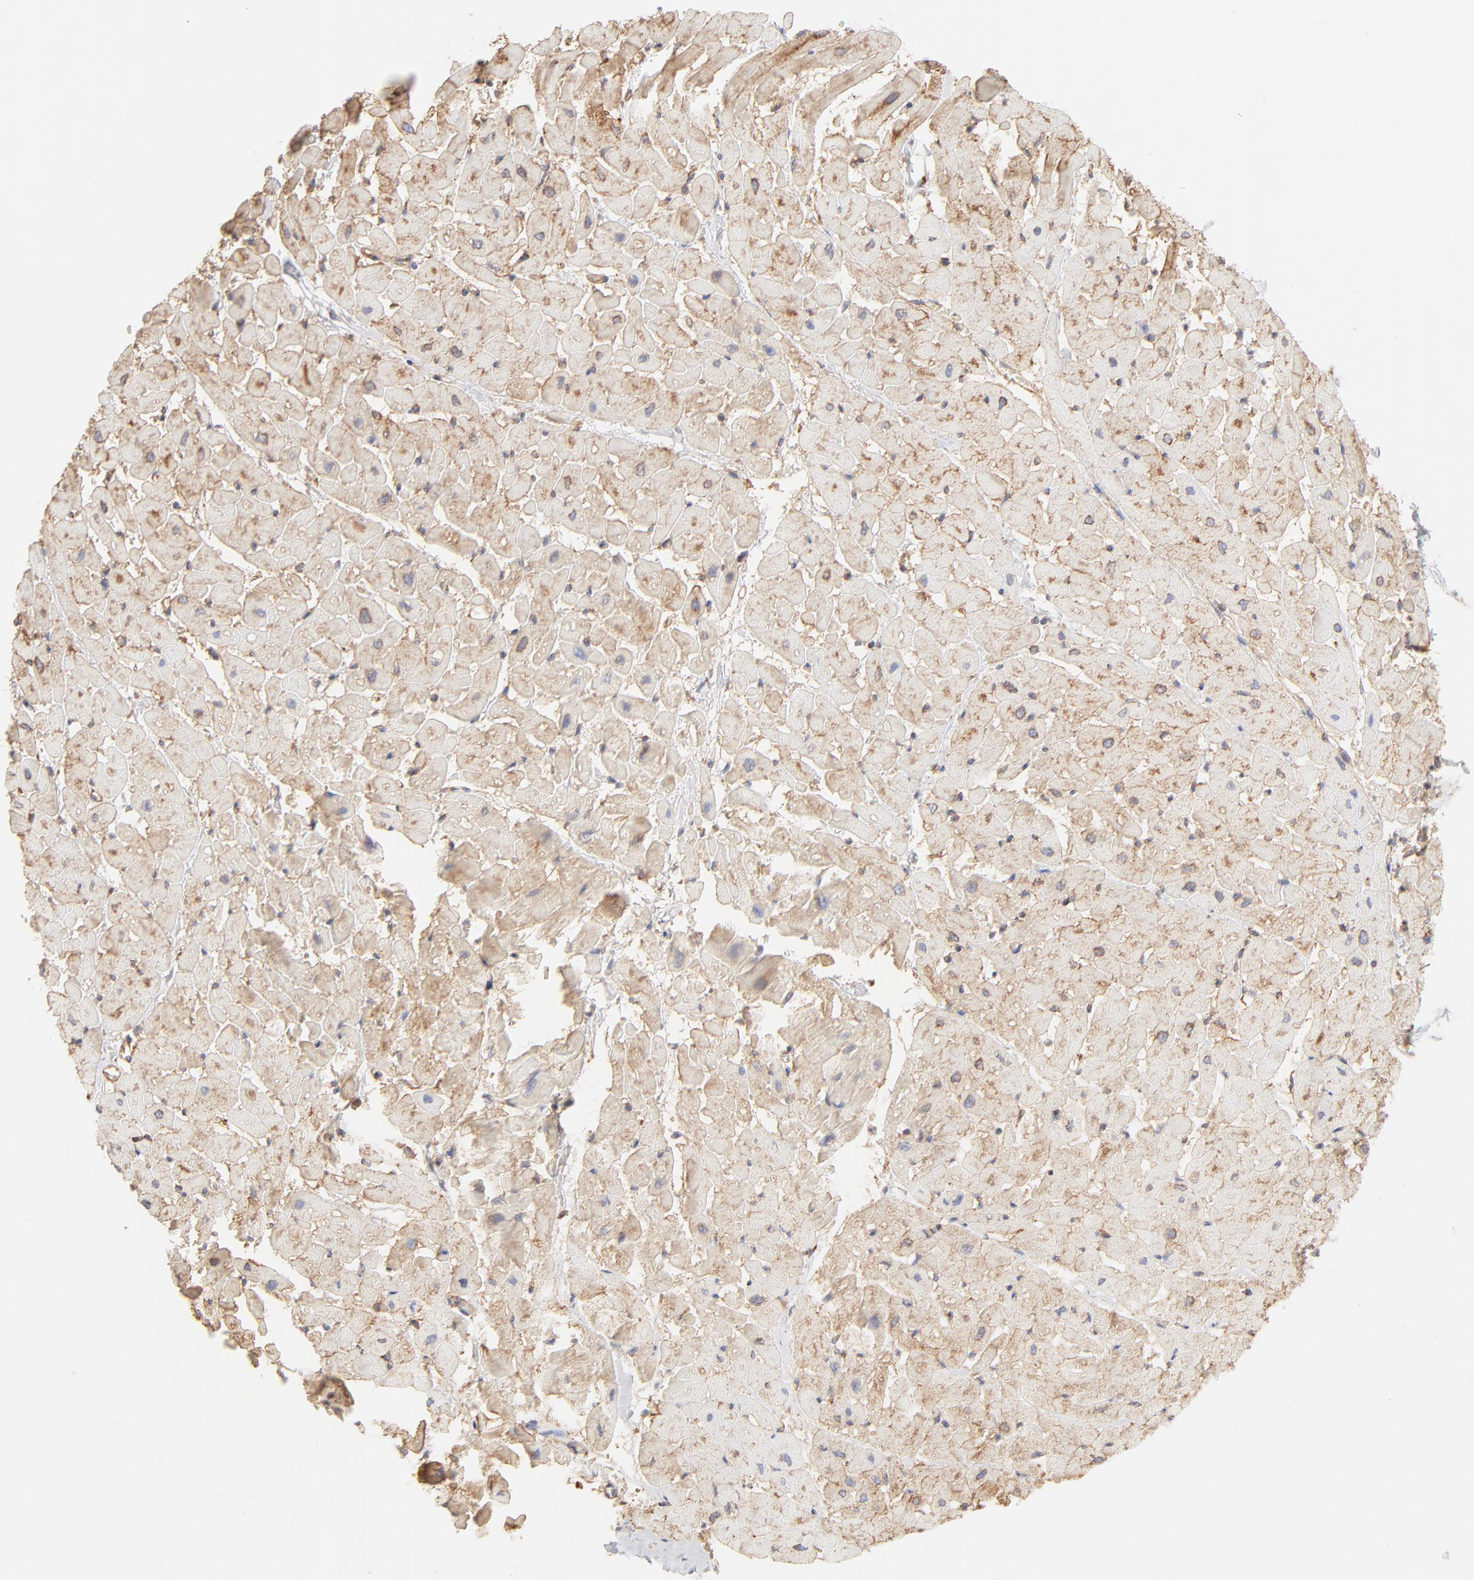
{"staining": {"intensity": "moderate", "quantity": ">75%", "location": "cytoplasmic/membranous"}, "tissue": "heart muscle", "cell_type": "Cardiomyocytes", "image_type": "normal", "snomed": [{"axis": "morphology", "description": "Normal tissue, NOS"}, {"axis": "topography", "description": "Heart"}], "caption": "Moderate cytoplasmic/membranous expression for a protein is identified in approximately >75% of cardiomyocytes of unremarkable heart muscle using IHC.", "gene": "CLTB", "patient": {"sex": "male", "age": 45}}